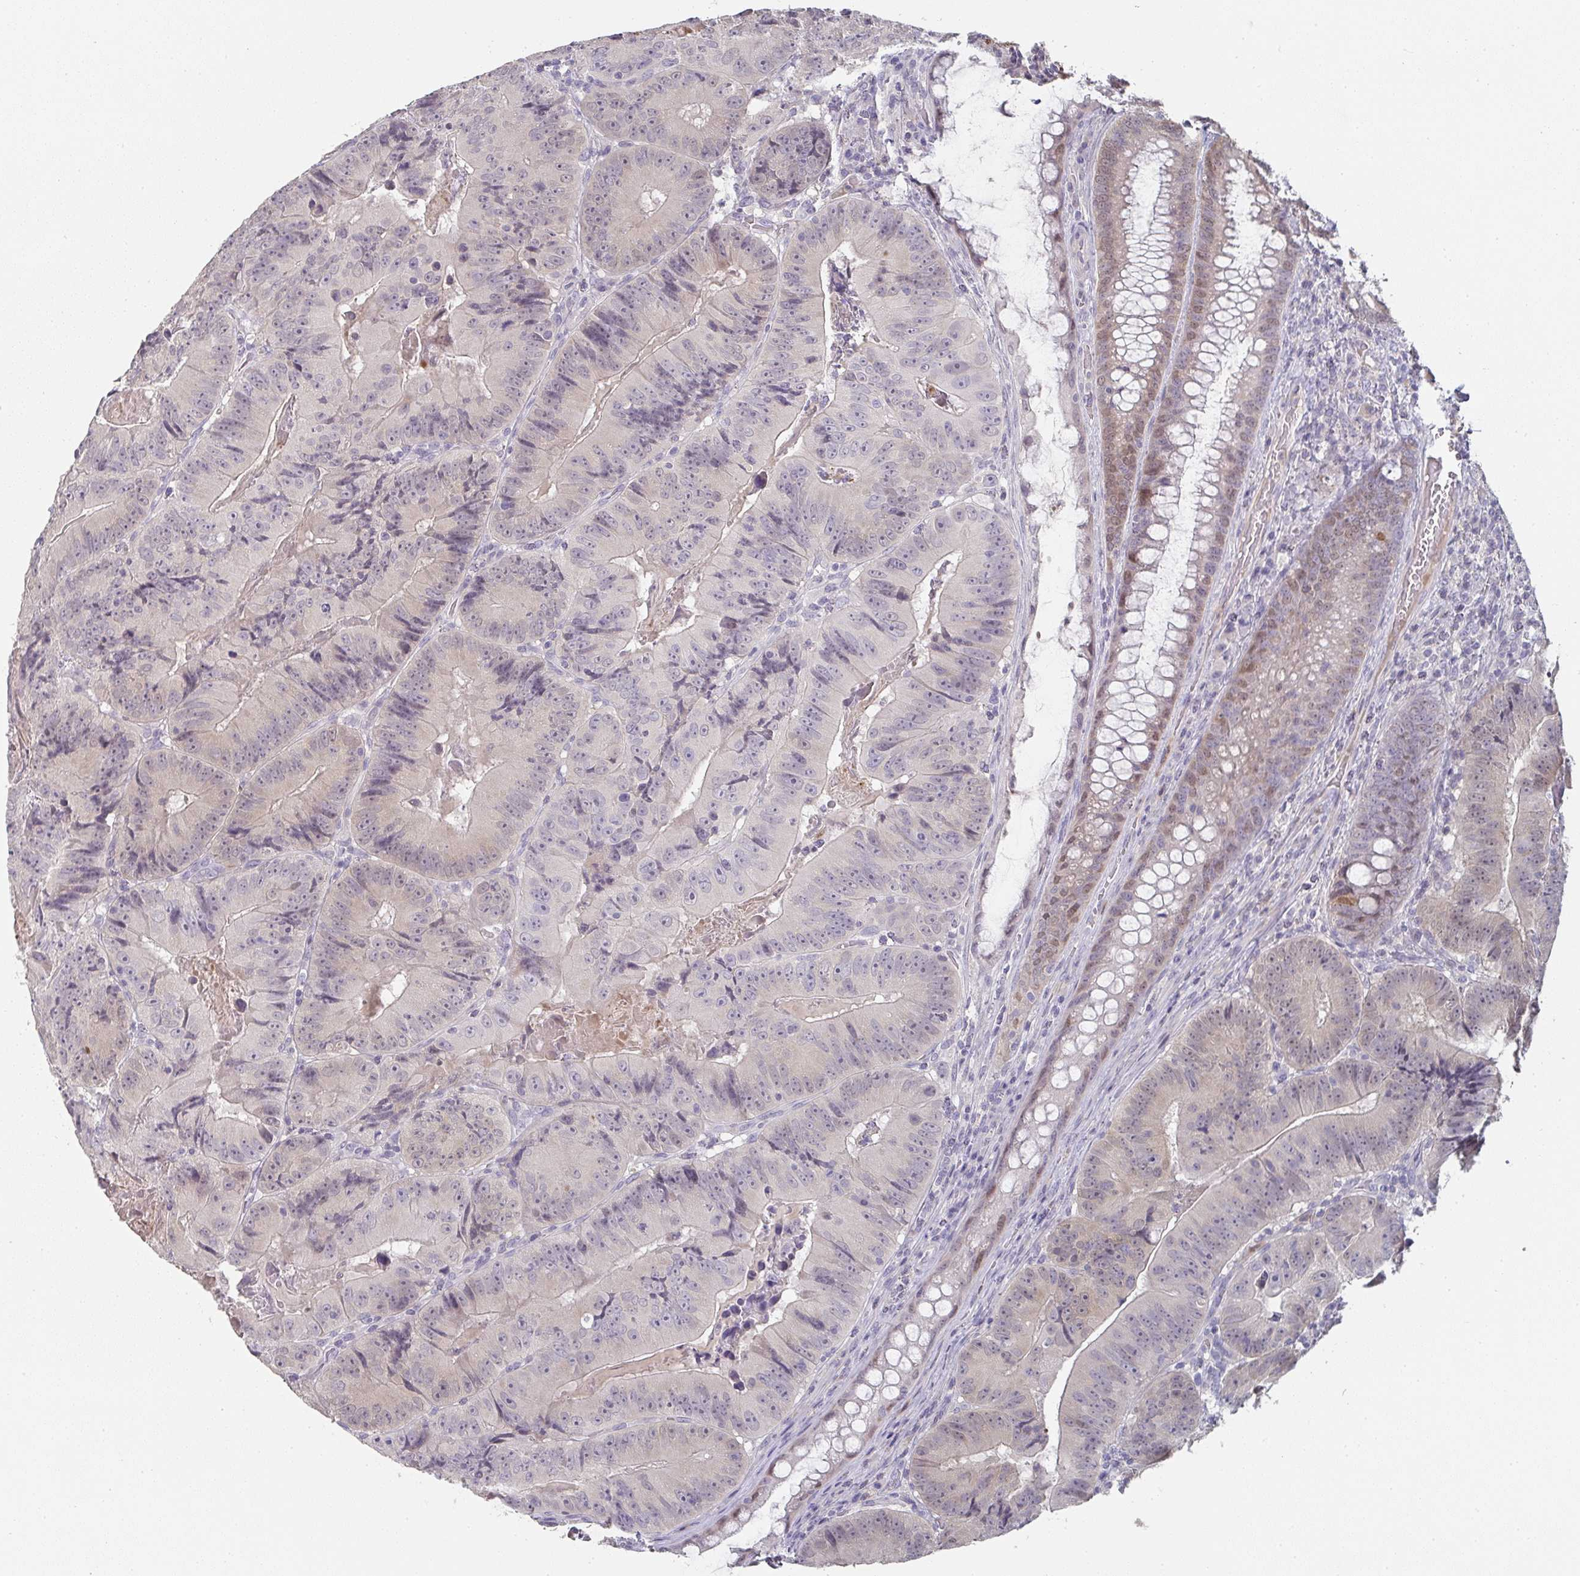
{"staining": {"intensity": "negative", "quantity": "none", "location": "none"}, "tissue": "colorectal cancer", "cell_type": "Tumor cells", "image_type": "cancer", "snomed": [{"axis": "morphology", "description": "Adenocarcinoma, NOS"}, {"axis": "topography", "description": "Colon"}], "caption": "IHC of colorectal cancer (adenocarcinoma) displays no staining in tumor cells. (DAB (3,3'-diaminobenzidine) immunohistochemistry (IHC), high magnification).", "gene": "A1CF", "patient": {"sex": "female", "age": 86}}